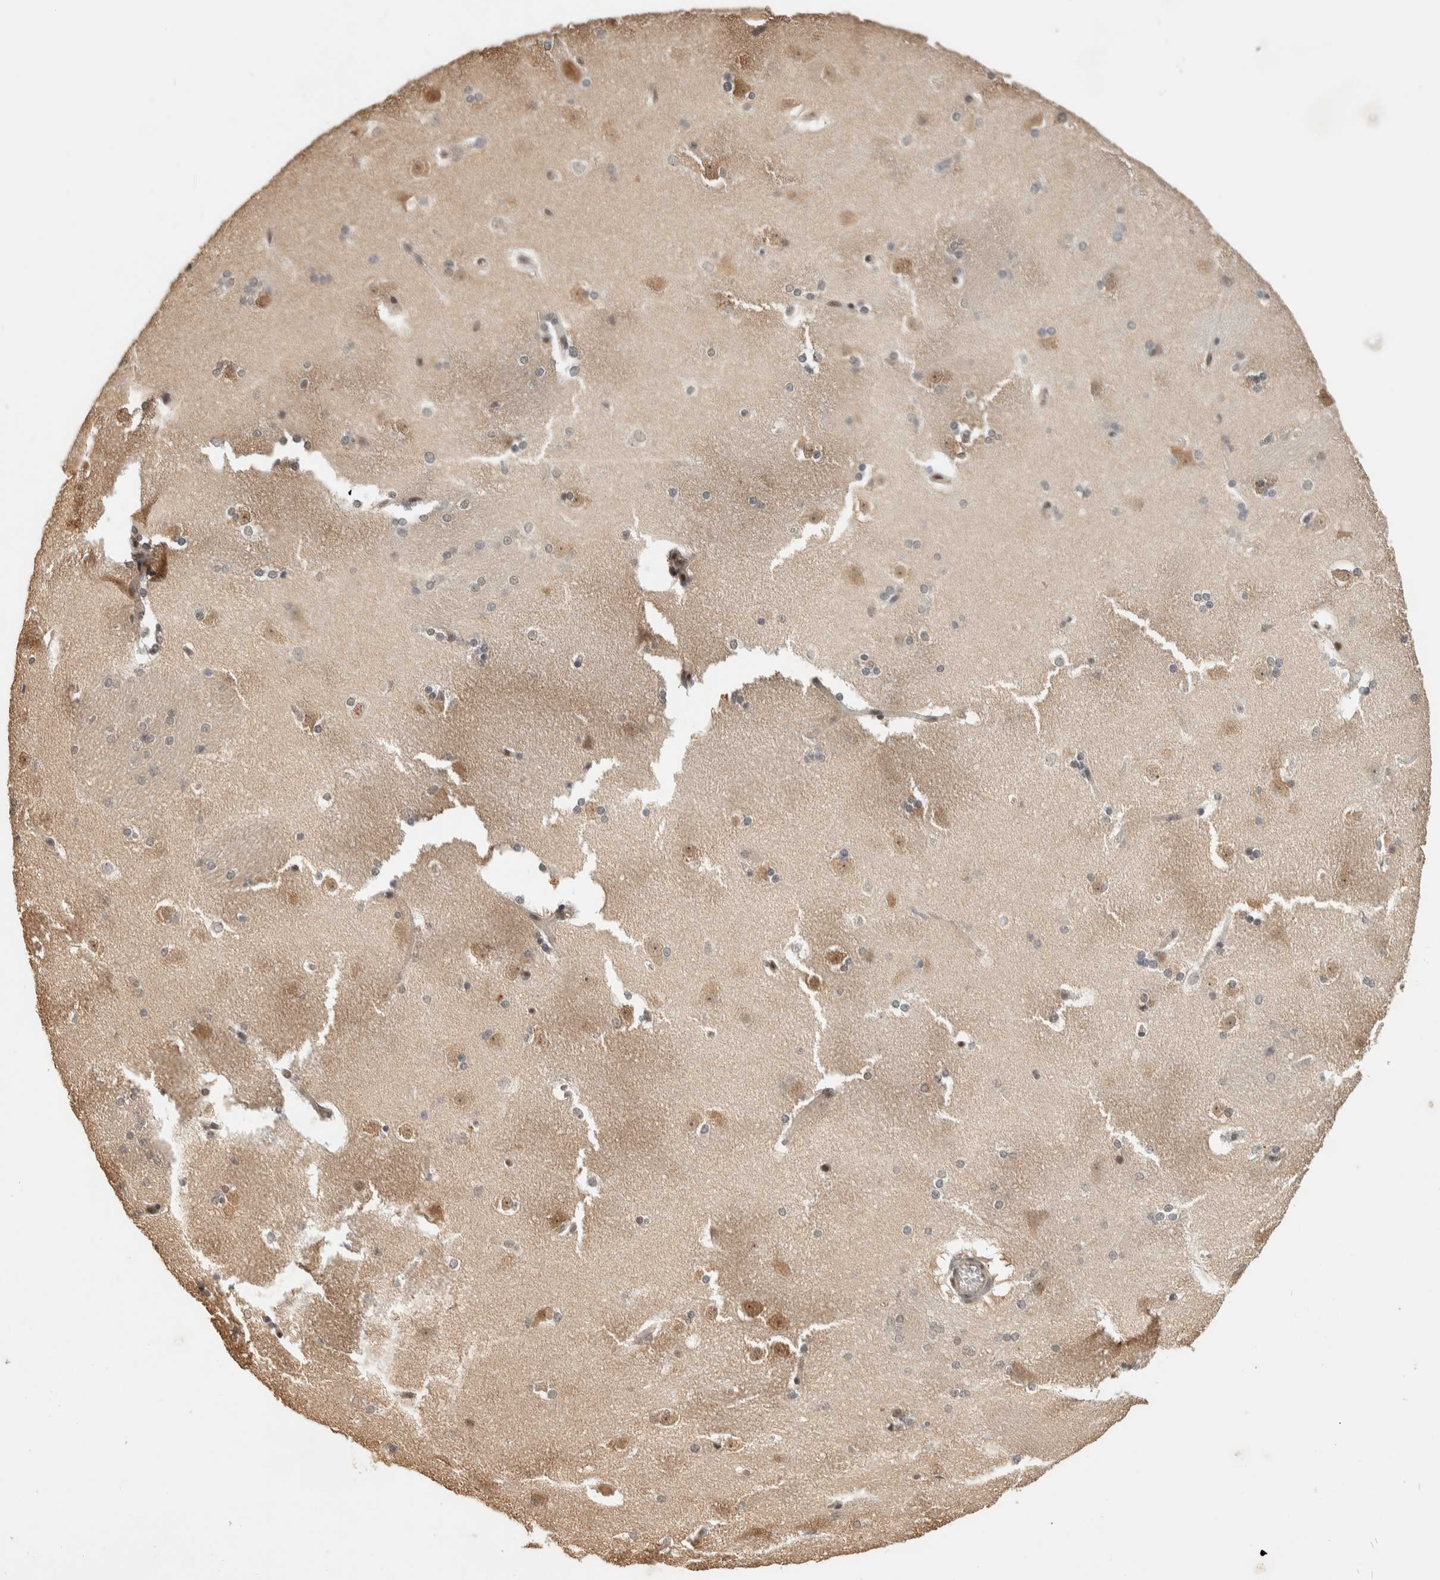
{"staining": {"intensity": "negative", "quantity": "none", "location": "none"}, "tissue": "caudate", "cell_type": "Glial cells", "image_type": "normal", "snomed": [{"axis": "morphology", "description": "Normal tissue, NOS"}, {"axis": "topography", "description": "Lateral ventricle wall"}], "caption": "Immunohistochemistry (IHC) micrograph of benign human caudate stained for a protein (brown), which displays no expression in glial cells.", "gene": "PUS7", "patient": {"sex": "female", "age": 19}}